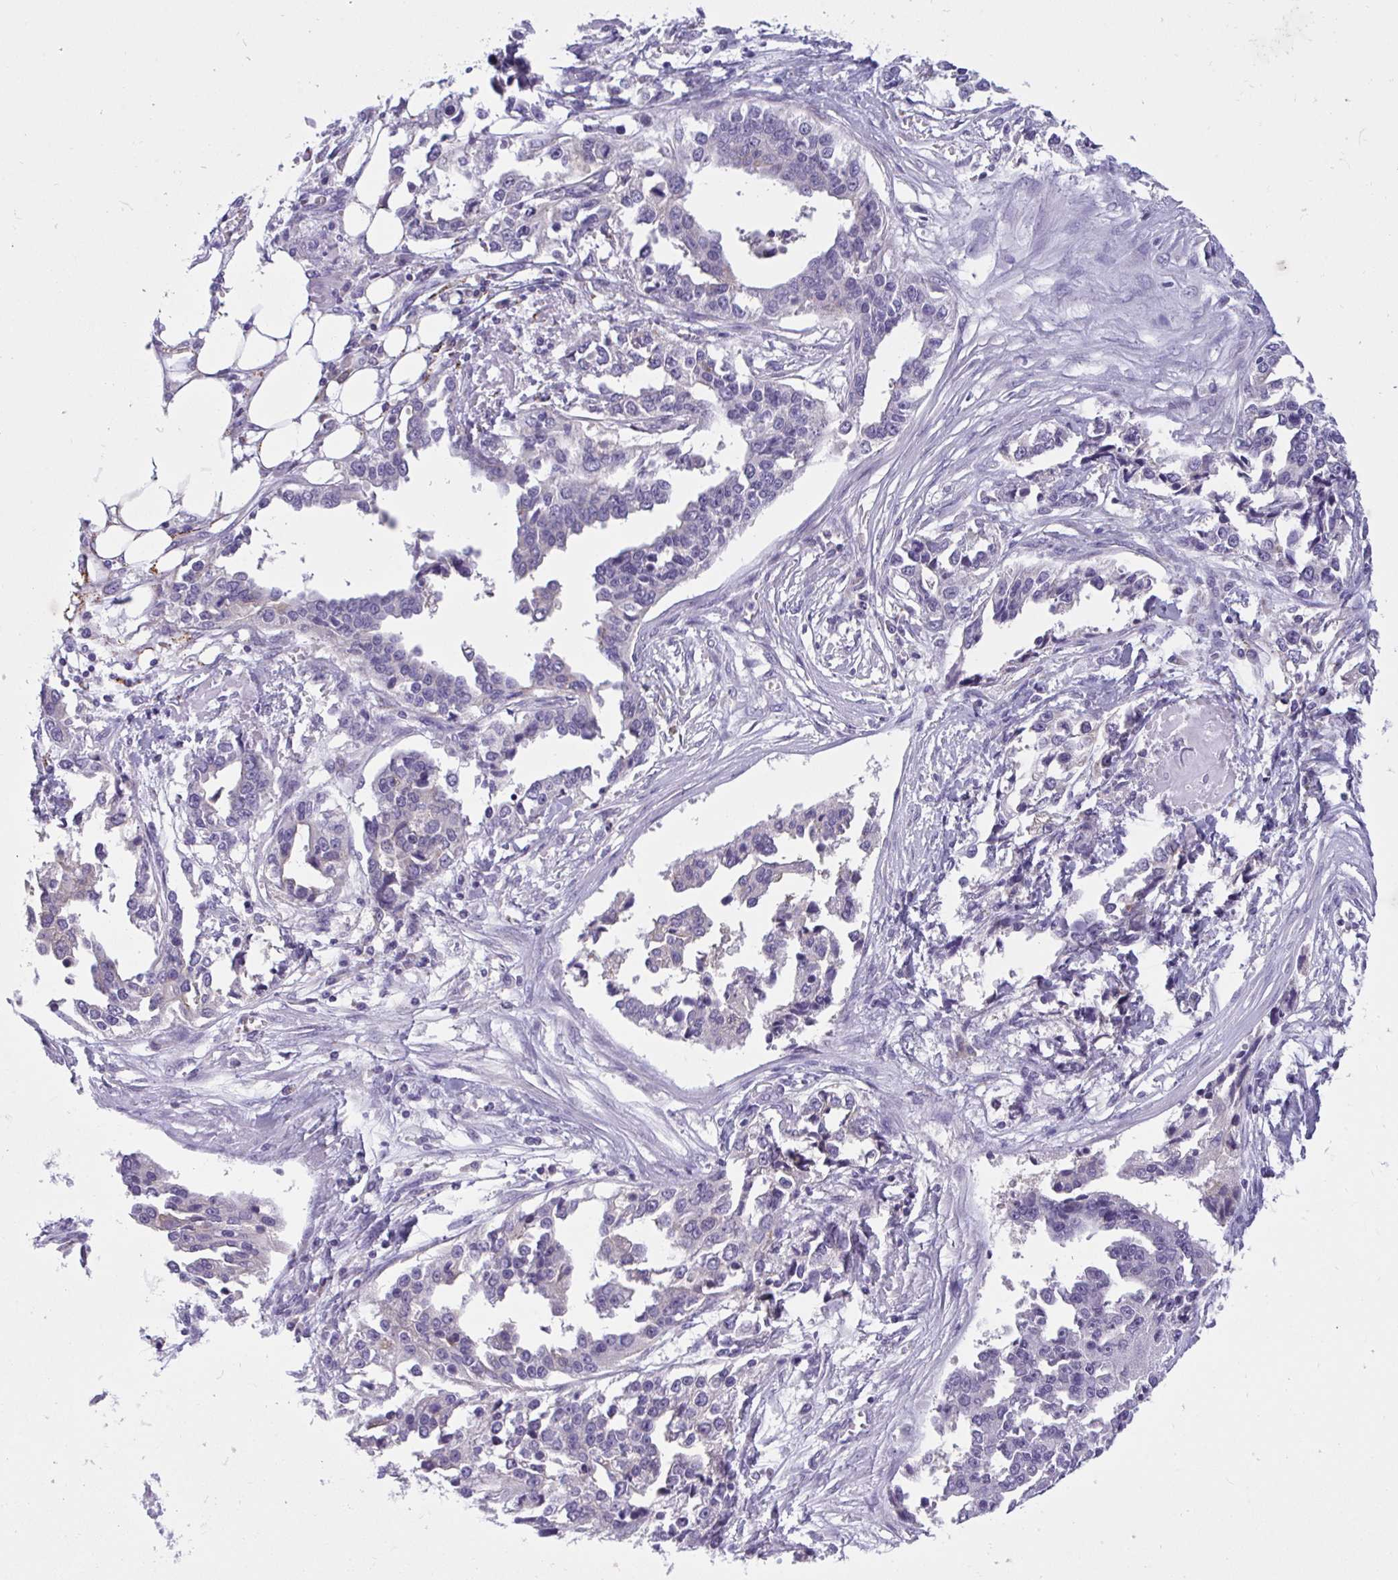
{"staining": {"intensity": "negative", "quantity": "none", "location": "none"}, "tissue": "ovarian cancer", "cell_type": "Tumor cells", "image_type": "cancer", "snomed": [{"axis": "morphology", "description": "Cystadenocarcinoma, serous, NOS"}, {"axis": "topography", "description": "Ovary"}], "caption": "Tumor cells are negative for protein expression in human ovarian serous cystadenocarcinoma.", "gene": "SEMA6B", "patient": {"sex": "female", "age": 75}}